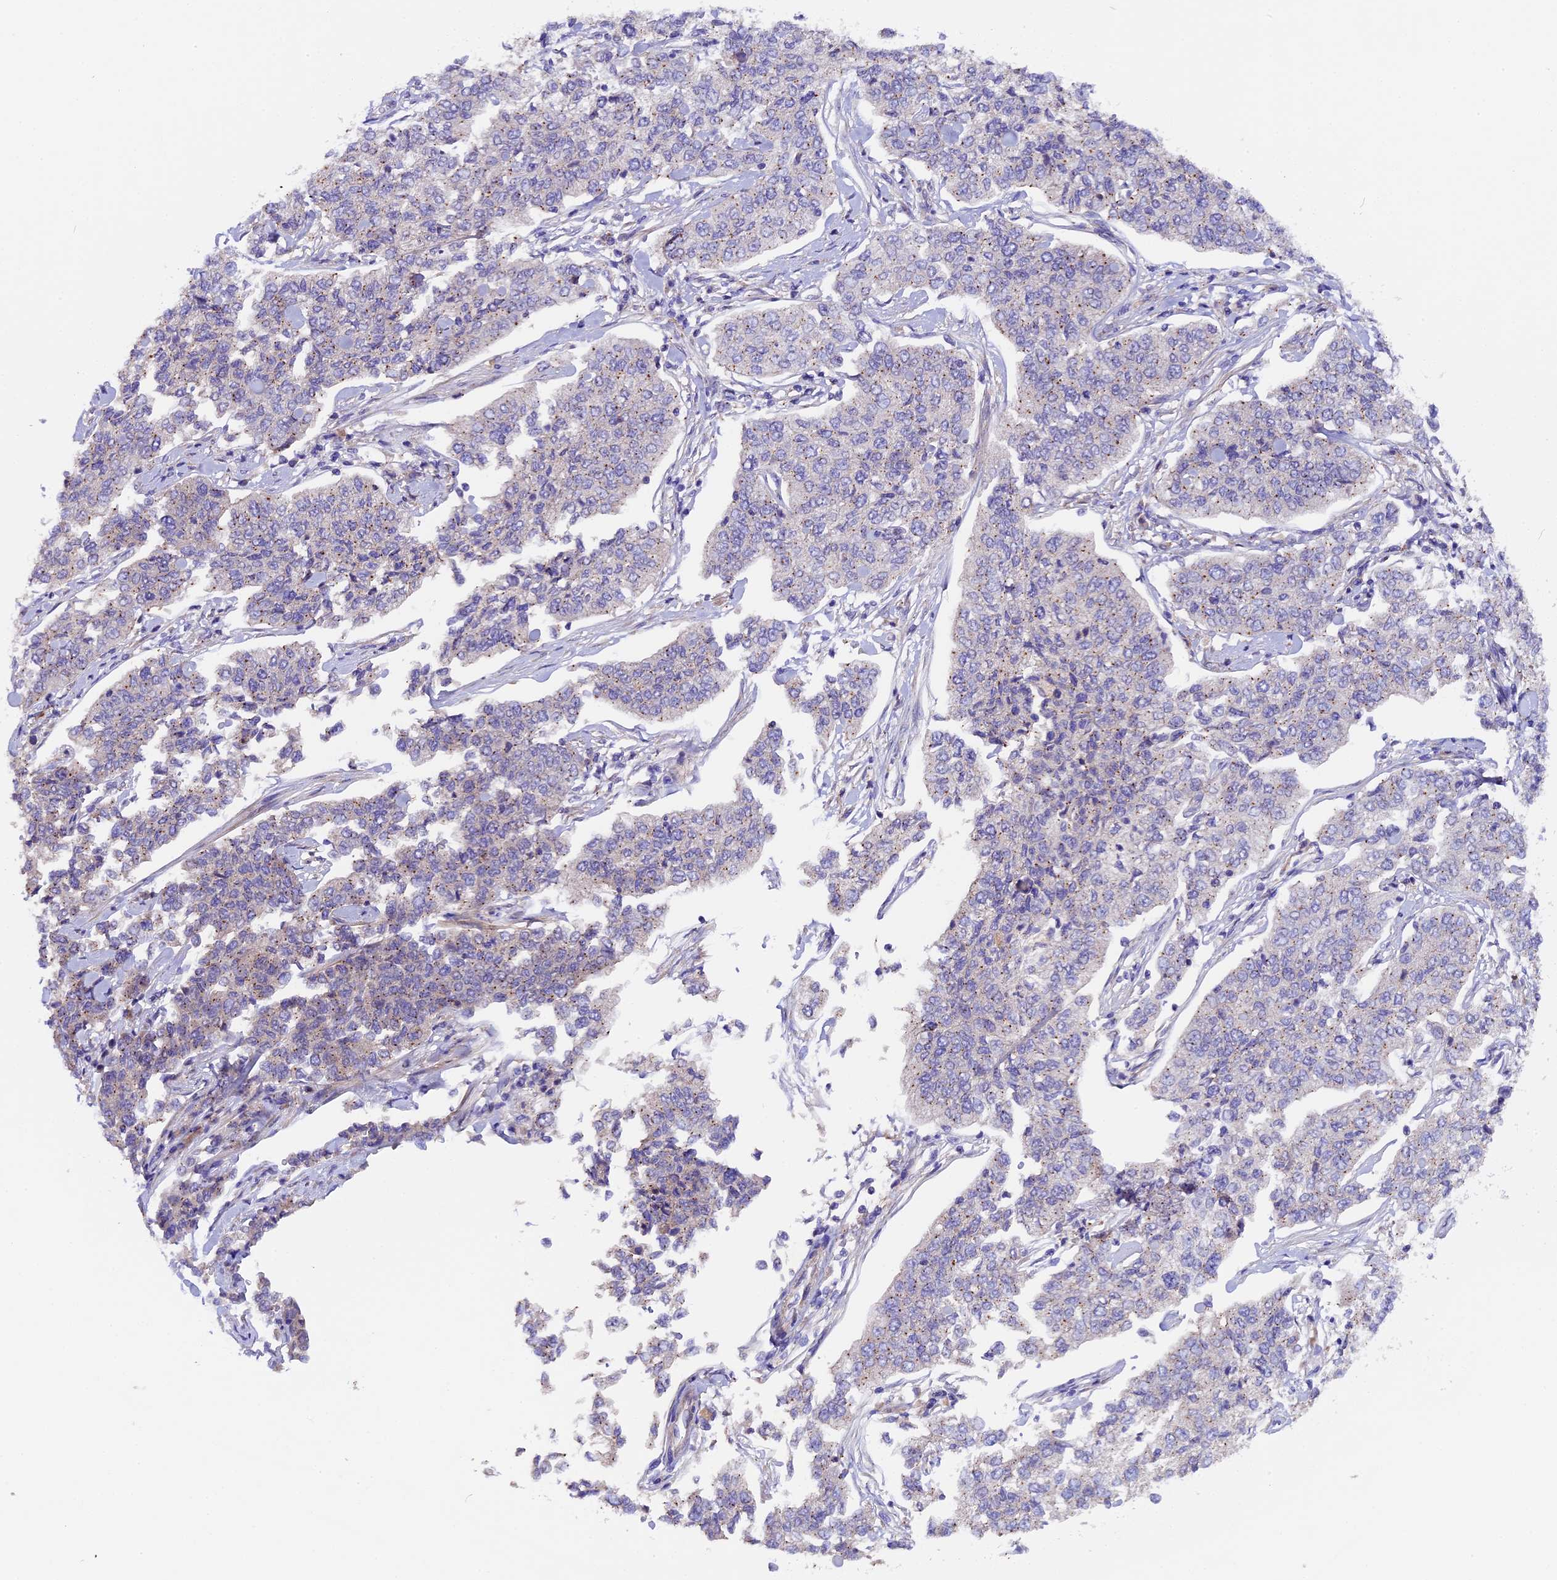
{"staining": {"intensity": "weak", "quantity": "<25%", "location": "cytoplasmic/membranous"}, "tissue": "cervical cancer", "cell_type": "Tumor cells", "image_type": "cancer", "snomed": [{"axis": "morphology", "description": "Squamous cell carcinoma, NOS"}, {"axis": "topography", "description": "Cervix"}], "caption": "Tumor cells are negative for protein expression in human cervical cancer (squamous cell carcinoma). (DAB (3,3'-diaminobenzidine) IHC, high magnification).", "gene": "PIGU", "patient": {"sex": "female", "age": 35}}